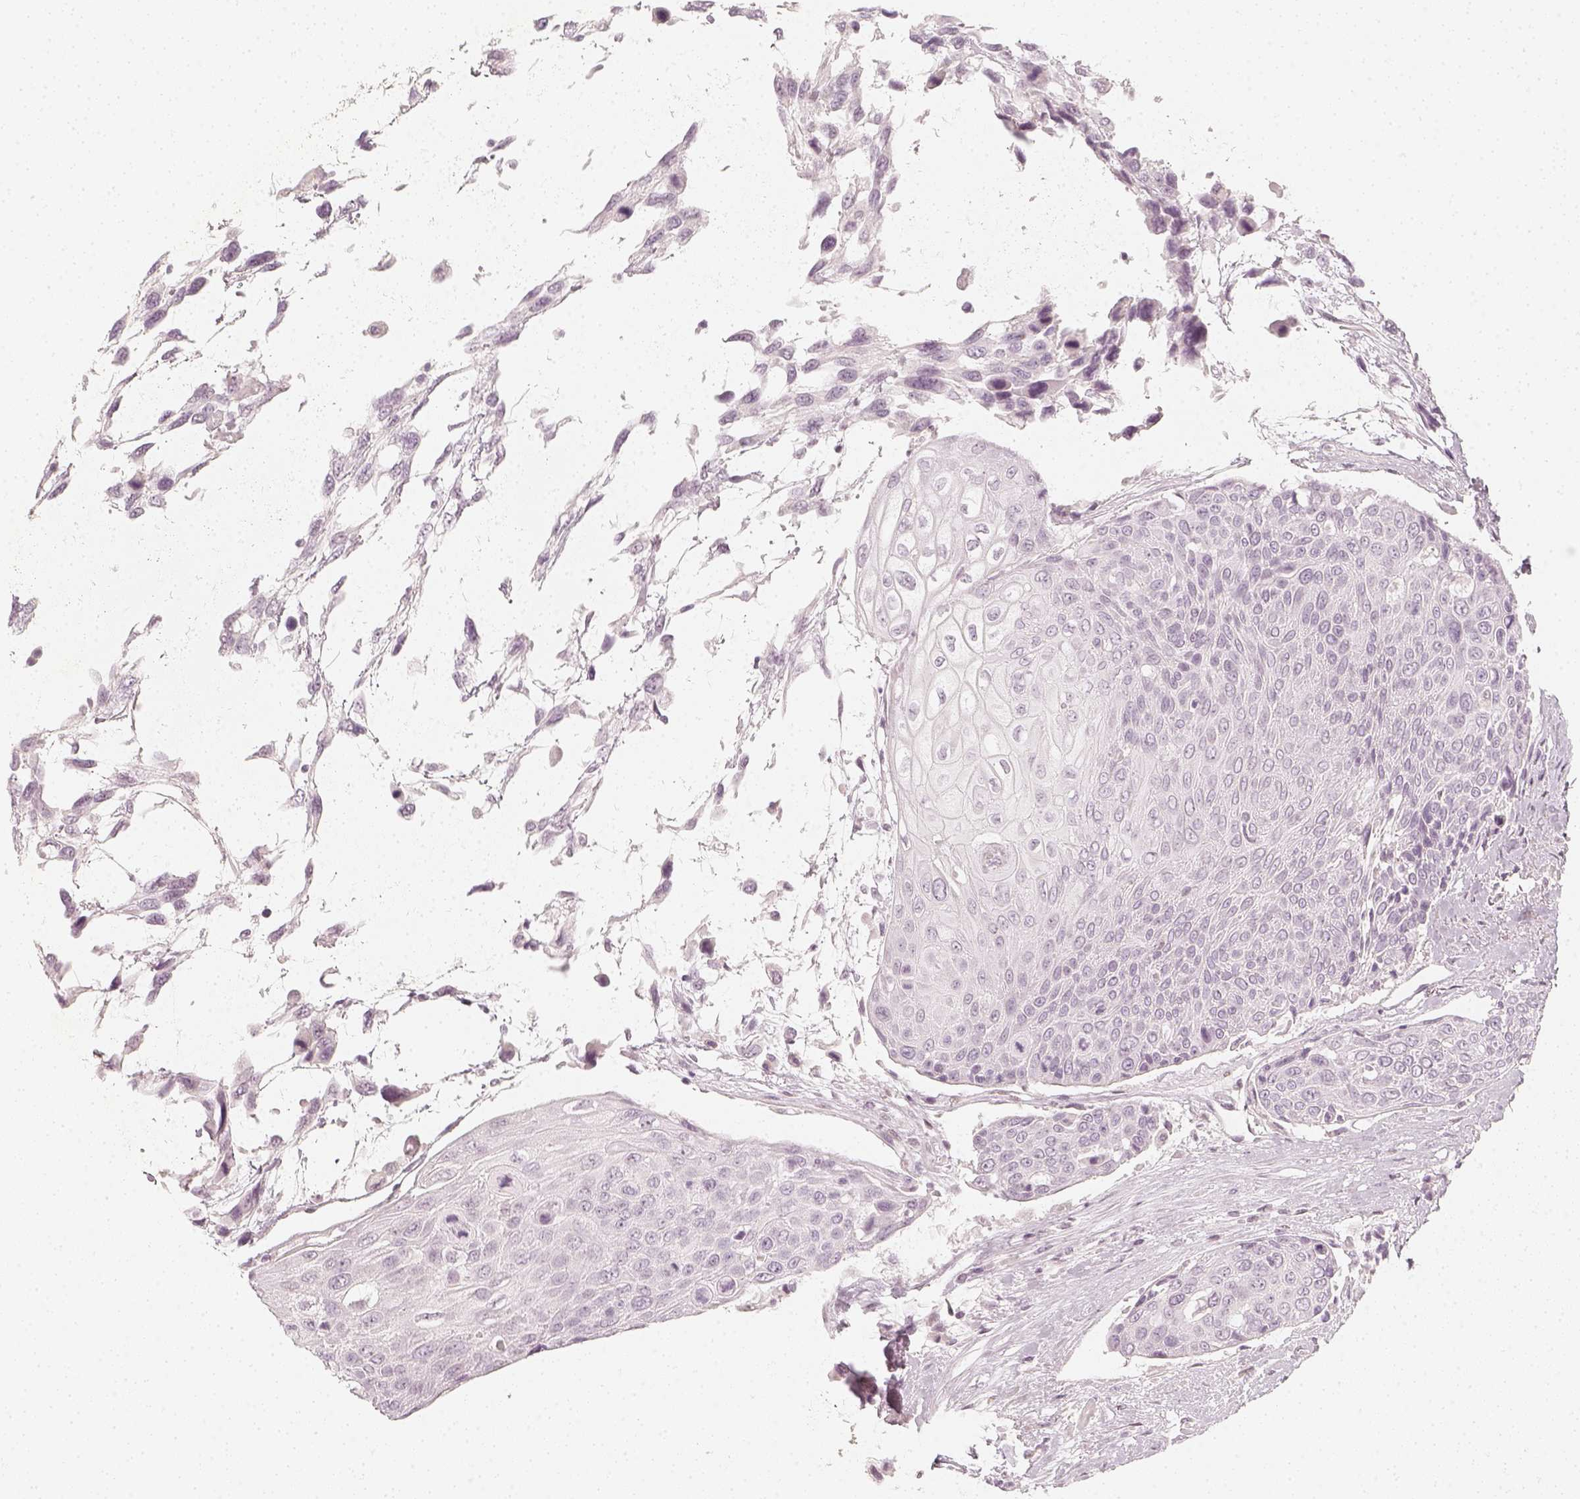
{"staining": {"intensity": "negative", "quantity": "none", "location": "none"}, "tissue": "urothelial cancer", "cell_type": "Tumor cells", "image_type": "cancer", "snomed": [{"axis": "morphology", "description": "Urothelial carcinoma, High grade"}, {"axis": "topography", "description": "Urinary bladder"}], "caption": "Immunohistochemistry photomicrograph of neoplastic tissue: urothelial carcinoma (high-grade) stained with DAB demonstrates no significant protein expression in tumor cells.", "gene": "KRTAP2-1", "patient": {"sex": "female", "age": 70}}